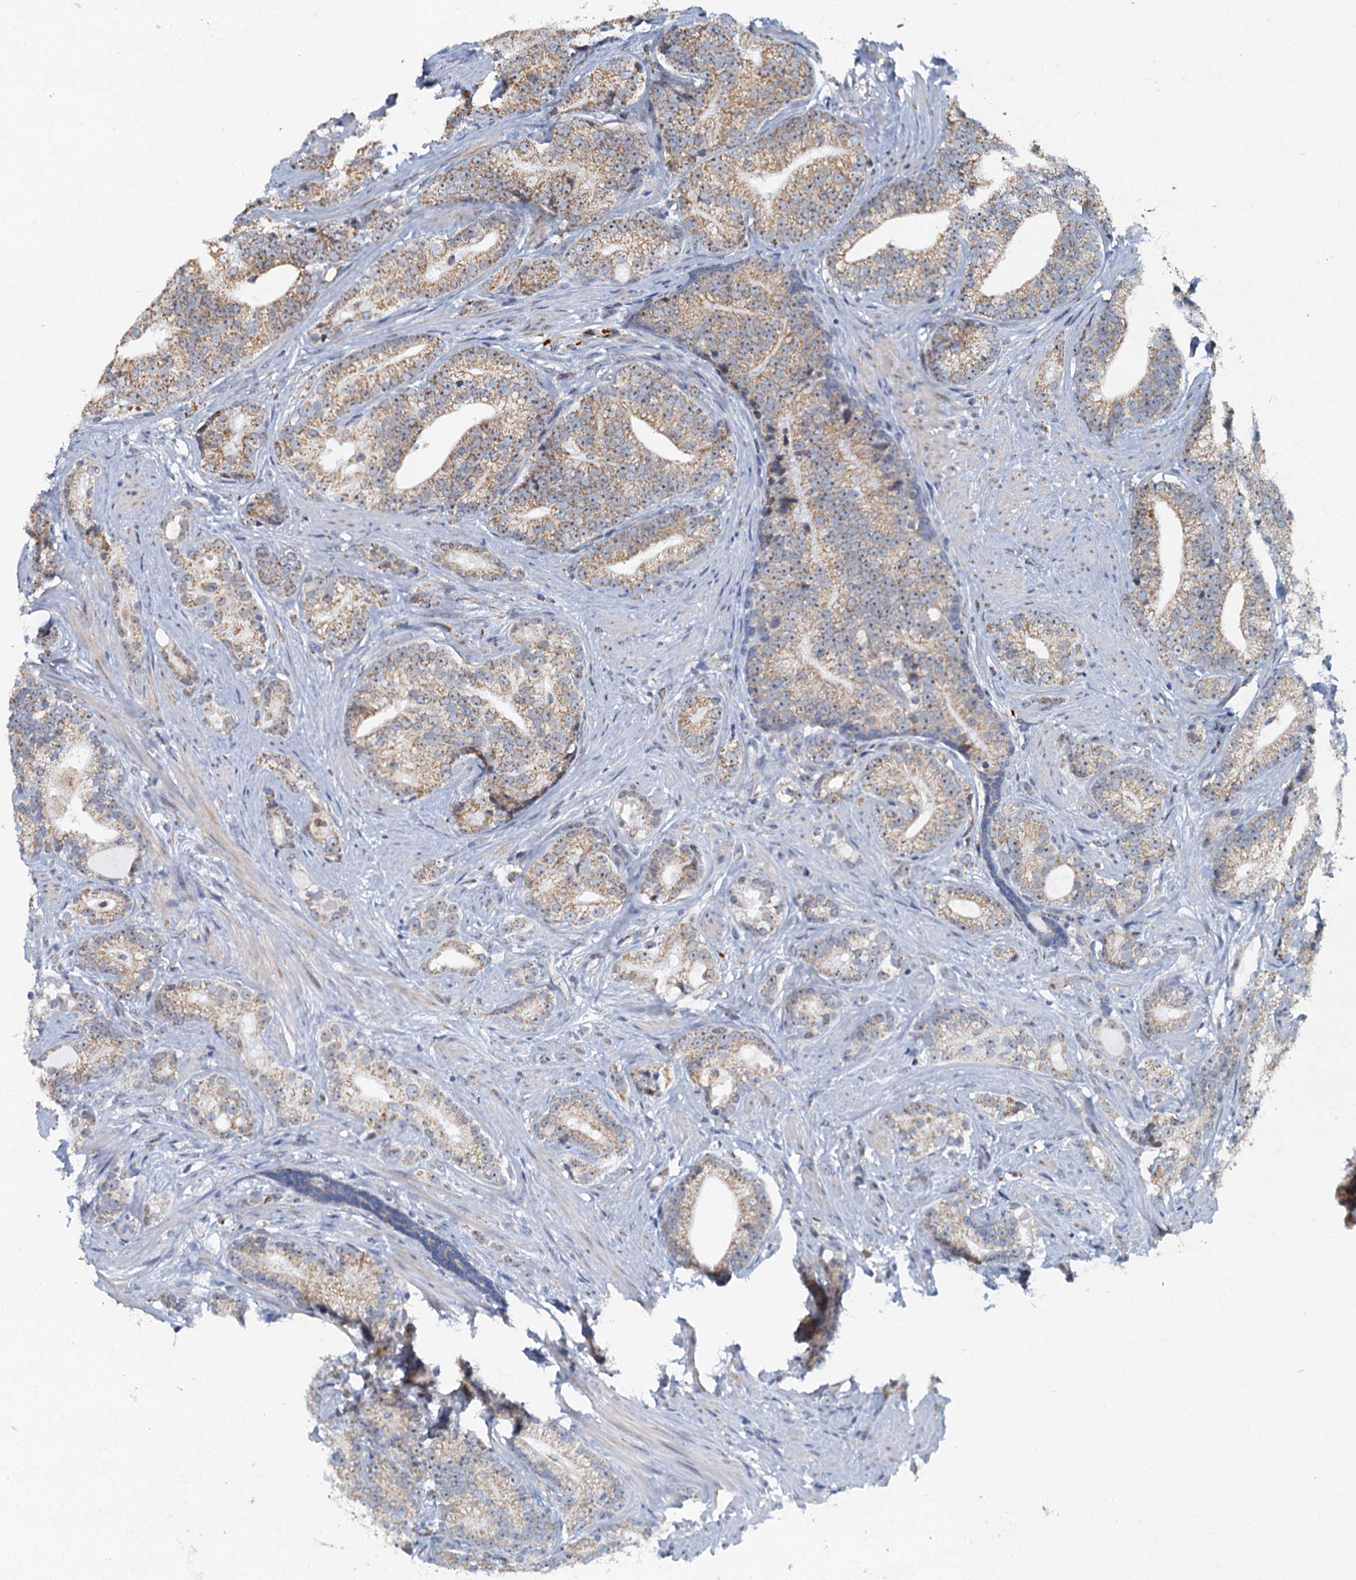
{"staining": {"intensity": "weak", "quantity": "25%-75%", "location": "cytoplasmic/membranous"}, "tissue": "prostate cancer", "cell_type": "Tumor cells", "image_type": "cancer", "snomed": [{"axis": "morphology", "description": "Adenocarcinoma, Low grade"}, {"axis": "topography", "description": "Prostate"}], "caption": "Immunohistochemical staining of prostate cancer exhibits low levels of weak cytoplasmic/membranous expression in about 25%-75% of tumor cells. Immunohistochemistry stains the protein in brown and the nuclei are stained blue.", "gene": "RAD9B", "patient": {"sex": "male", "age": 71}}